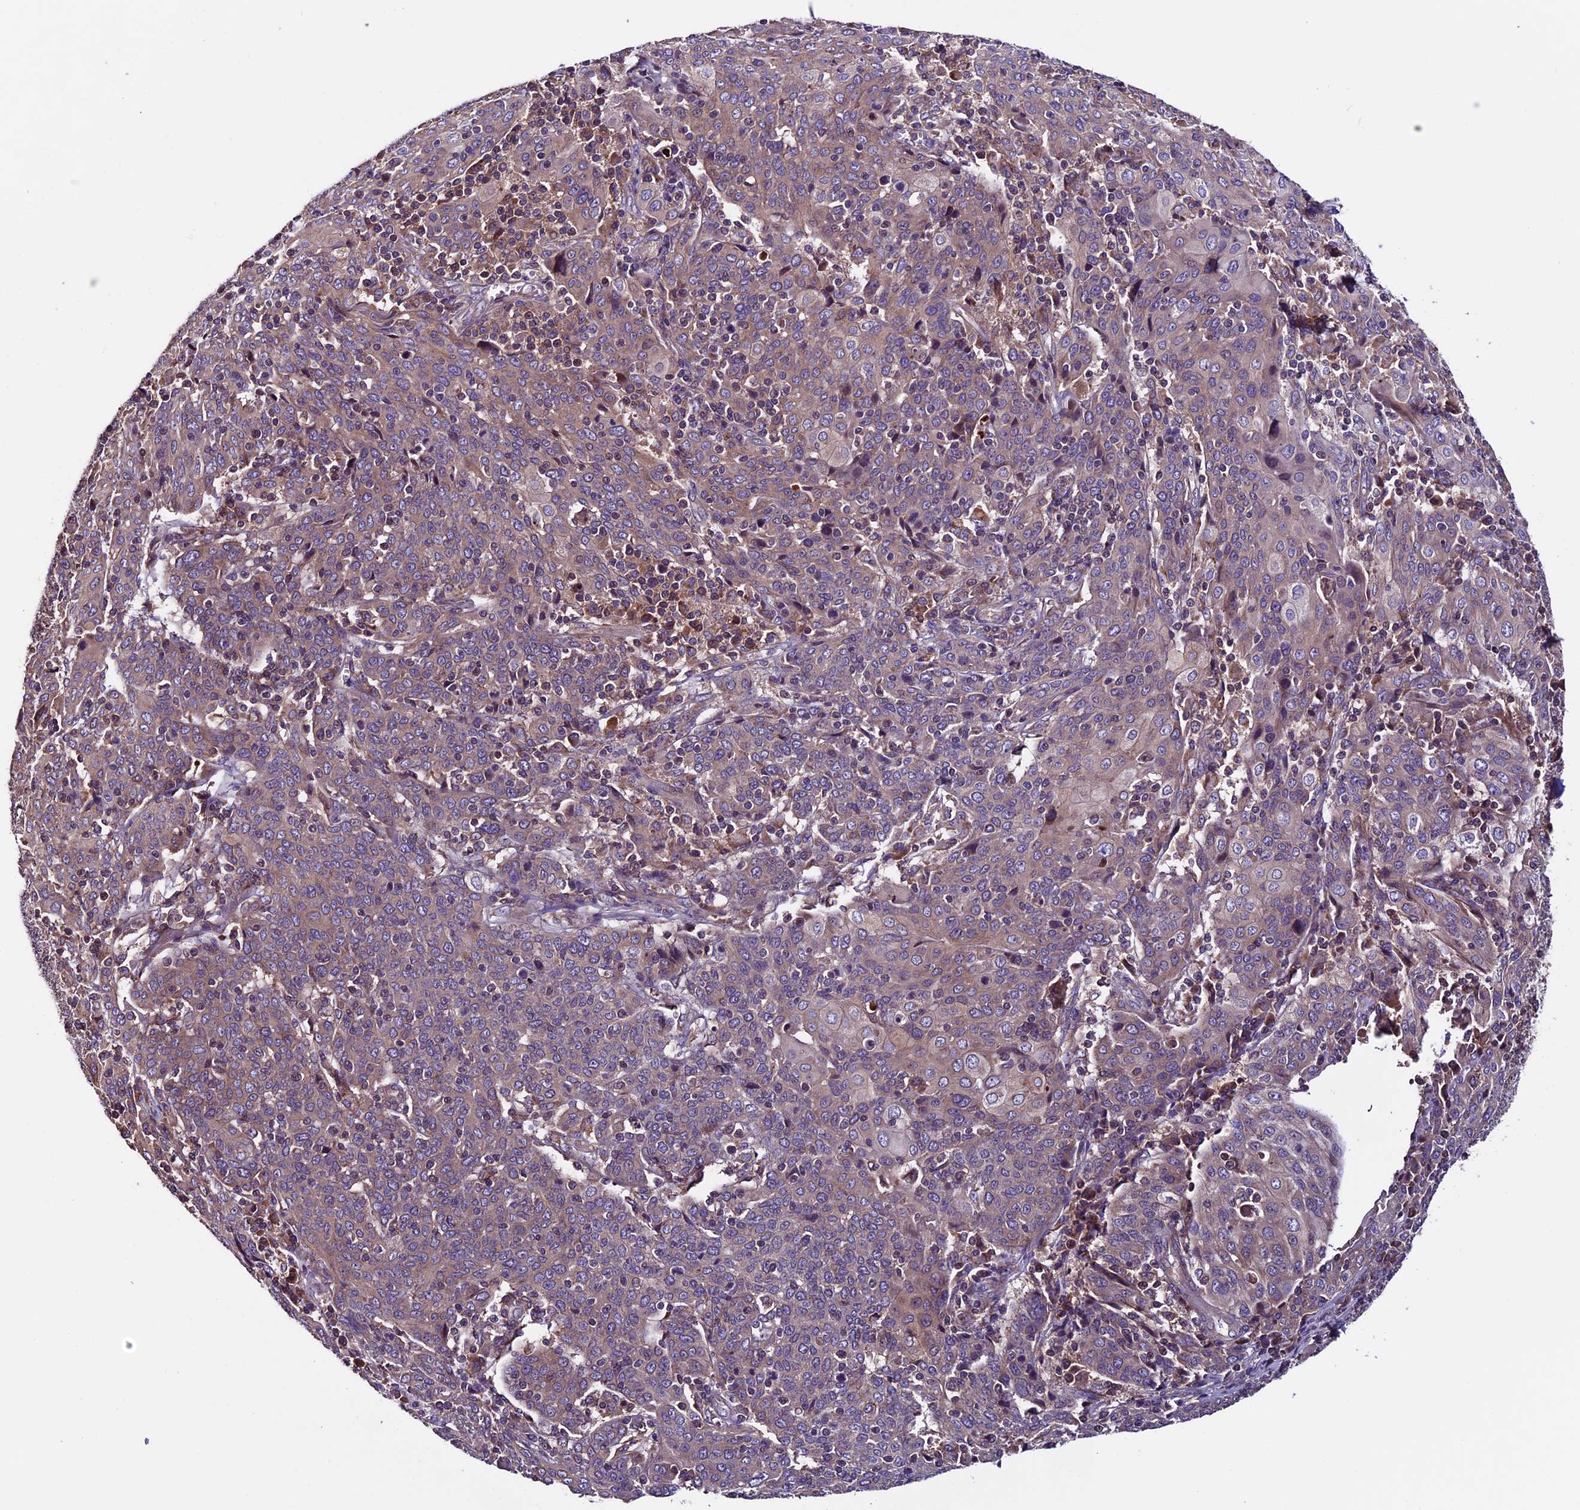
{"staining": {"intensity": "weak", "quantity": "<25%", "location": "cytoplasmic/membranous"}, "tissue": "cervical cancer", "cell_type": "Tumor cells", "image_type": "cancer", "snomed": [{"axis": "morphology", "description": "Squamous cell carcinoma, NOS"}, {"axis": "topography", "description": "Cervix"}], "caption": "Immunohistochemistry histopathology image of neoplastic tissue: human squamous cell carcinoma (cervical) stained with DAB (3,3'-diaminobenzidine) exhibits no significant protein staining in tumor cells.", "gene": "ZNF598", "patient": {"sex": "female", "age": 67}}